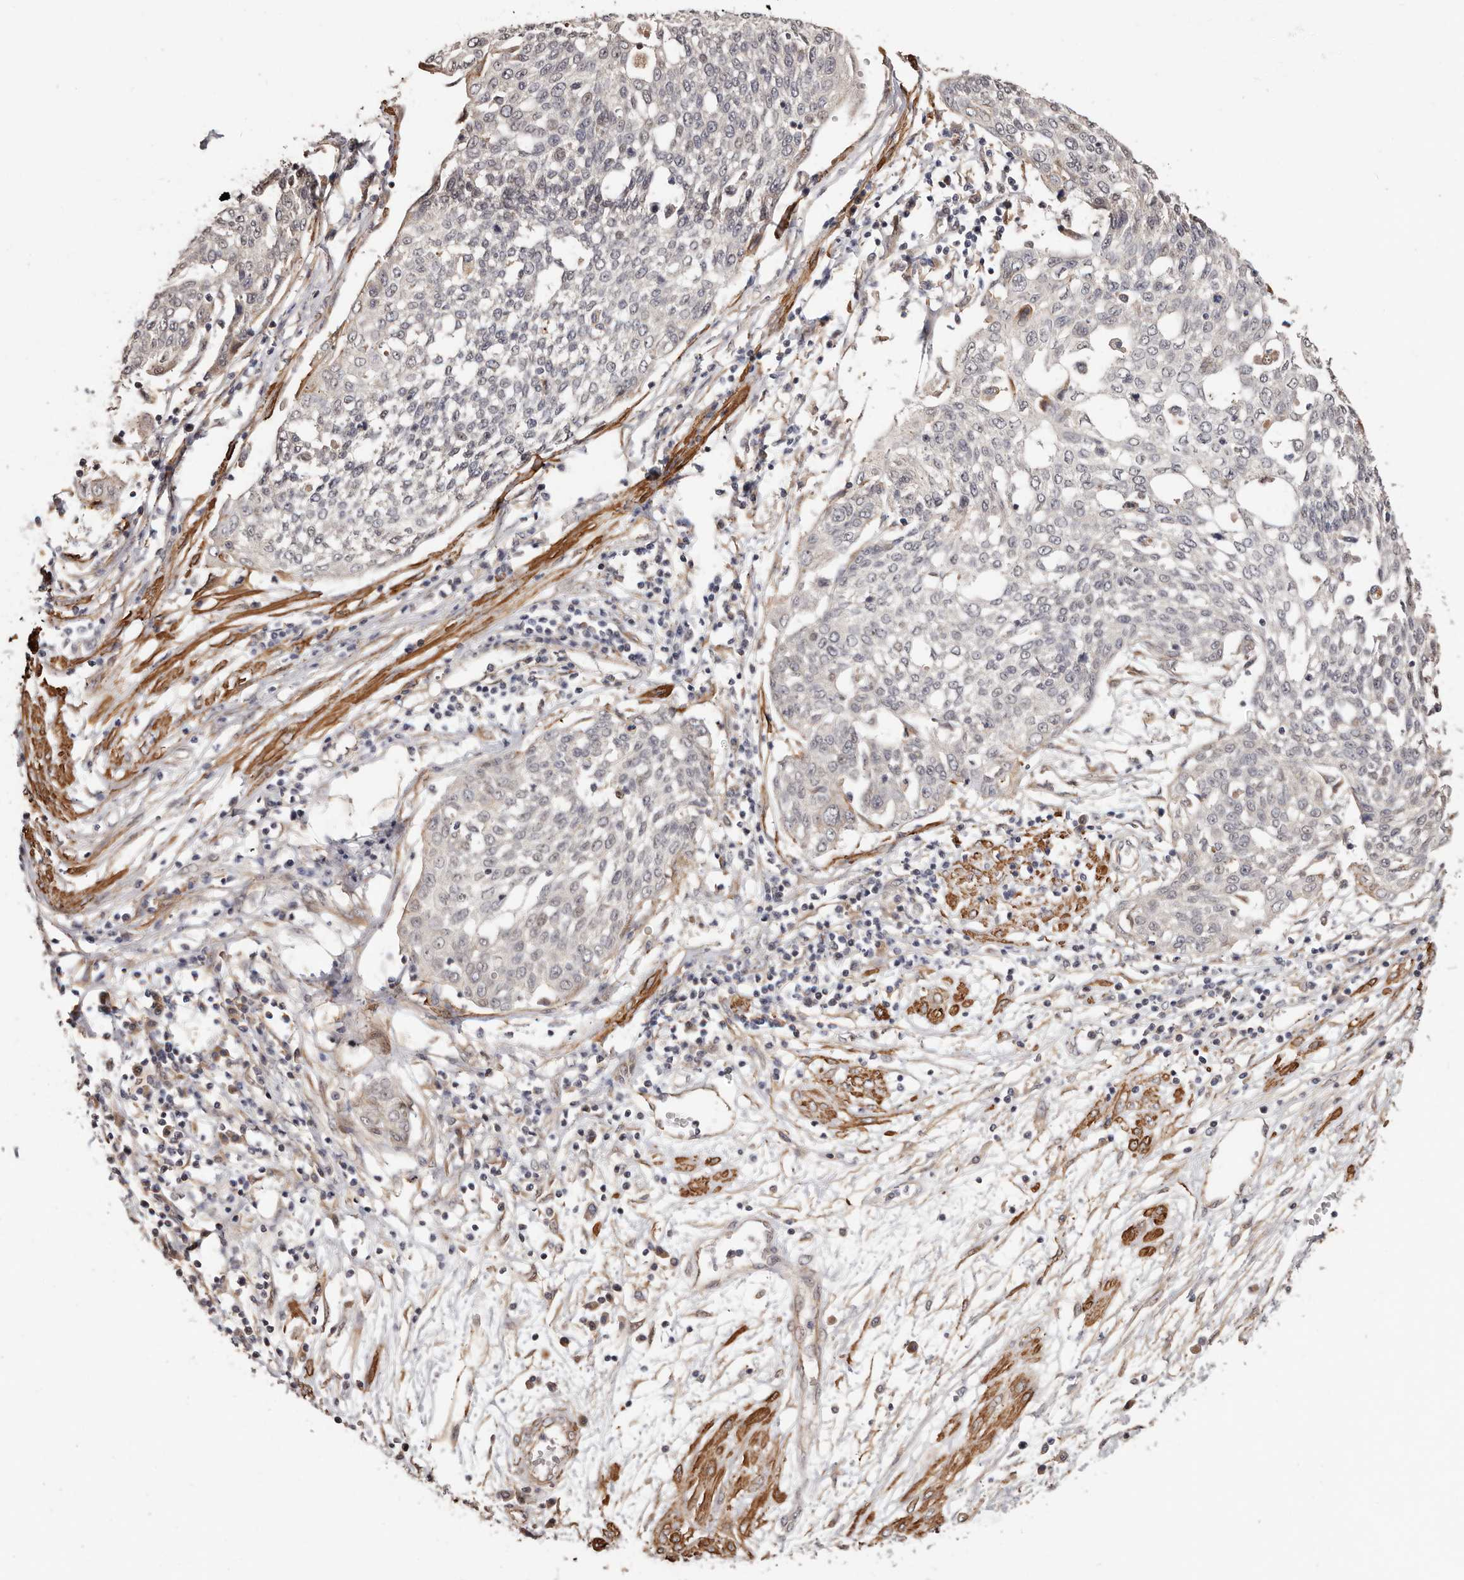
{"staining": {"intensity": "negative", "quantity": "none", "location": "none"}, "tissue": "cervical cancer", "cell_type": "Tumor cells", "image_type": "cancer", "snomed": [{"axis": "morphology", "description": "Squamous cell carcinoma, NOS"}, {"axis": "topography", "description": "Cervix"}], "caption": "Tumor cells show no significant protein positivity in cervical squamous cell carcinoma.", "gene": "TRIP13", "patient": {"sex": "female", "age": 34}}